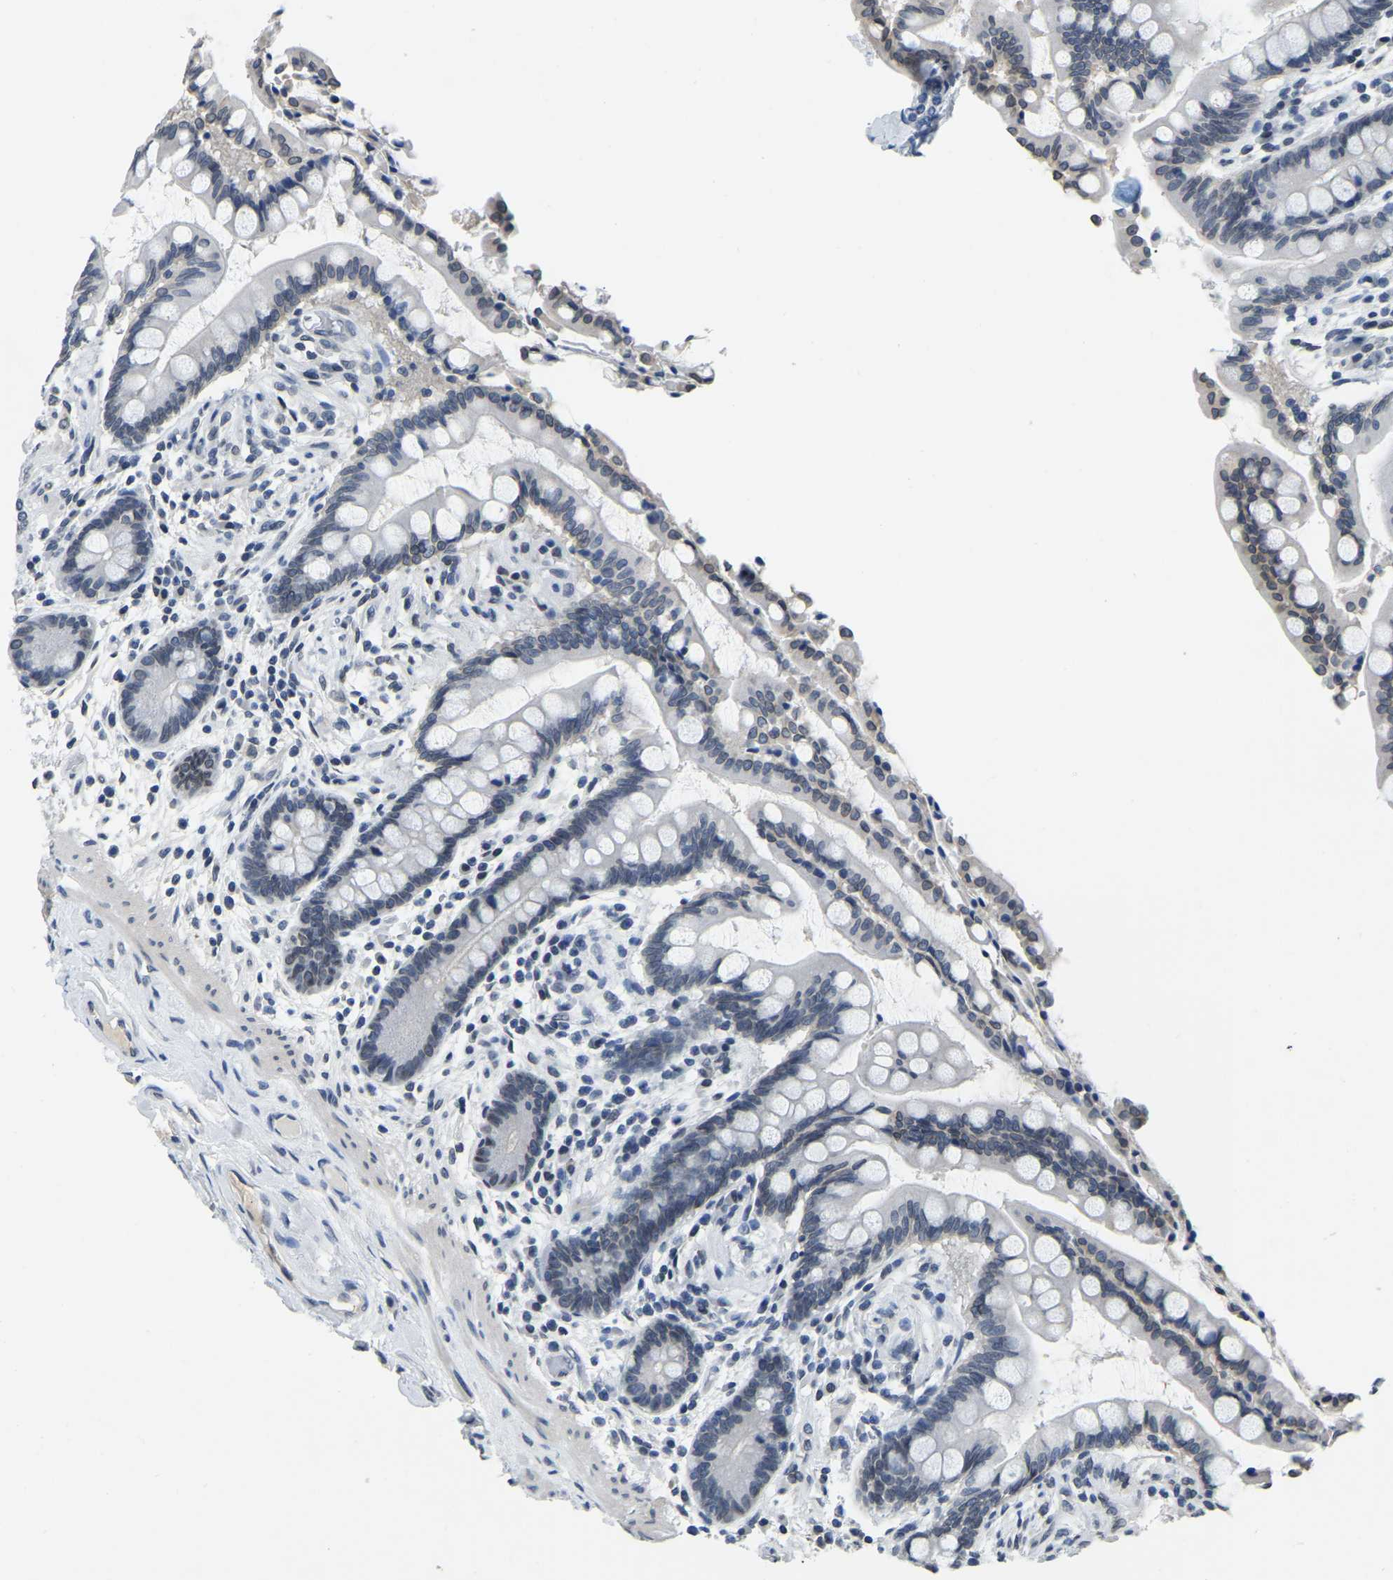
{"staining": {"intensity": "negative", "quantity": "none", "location": "none"}, "tissue": "colon", "cell_type": "Endothelial cells", "image_type": "normal", "snomed": [{"axis": "morphology", "description": "Normal tissue, NOS"}, {"axis": "topography", "description": "Colon"}], "caption": "A histopathology image of colon stained for a protein demonstrates no brown staining in endothelial cells. Nuclei are stained in blue.", "gene": "RANBP2", "patient": {"sex": "male", "age": 73}}